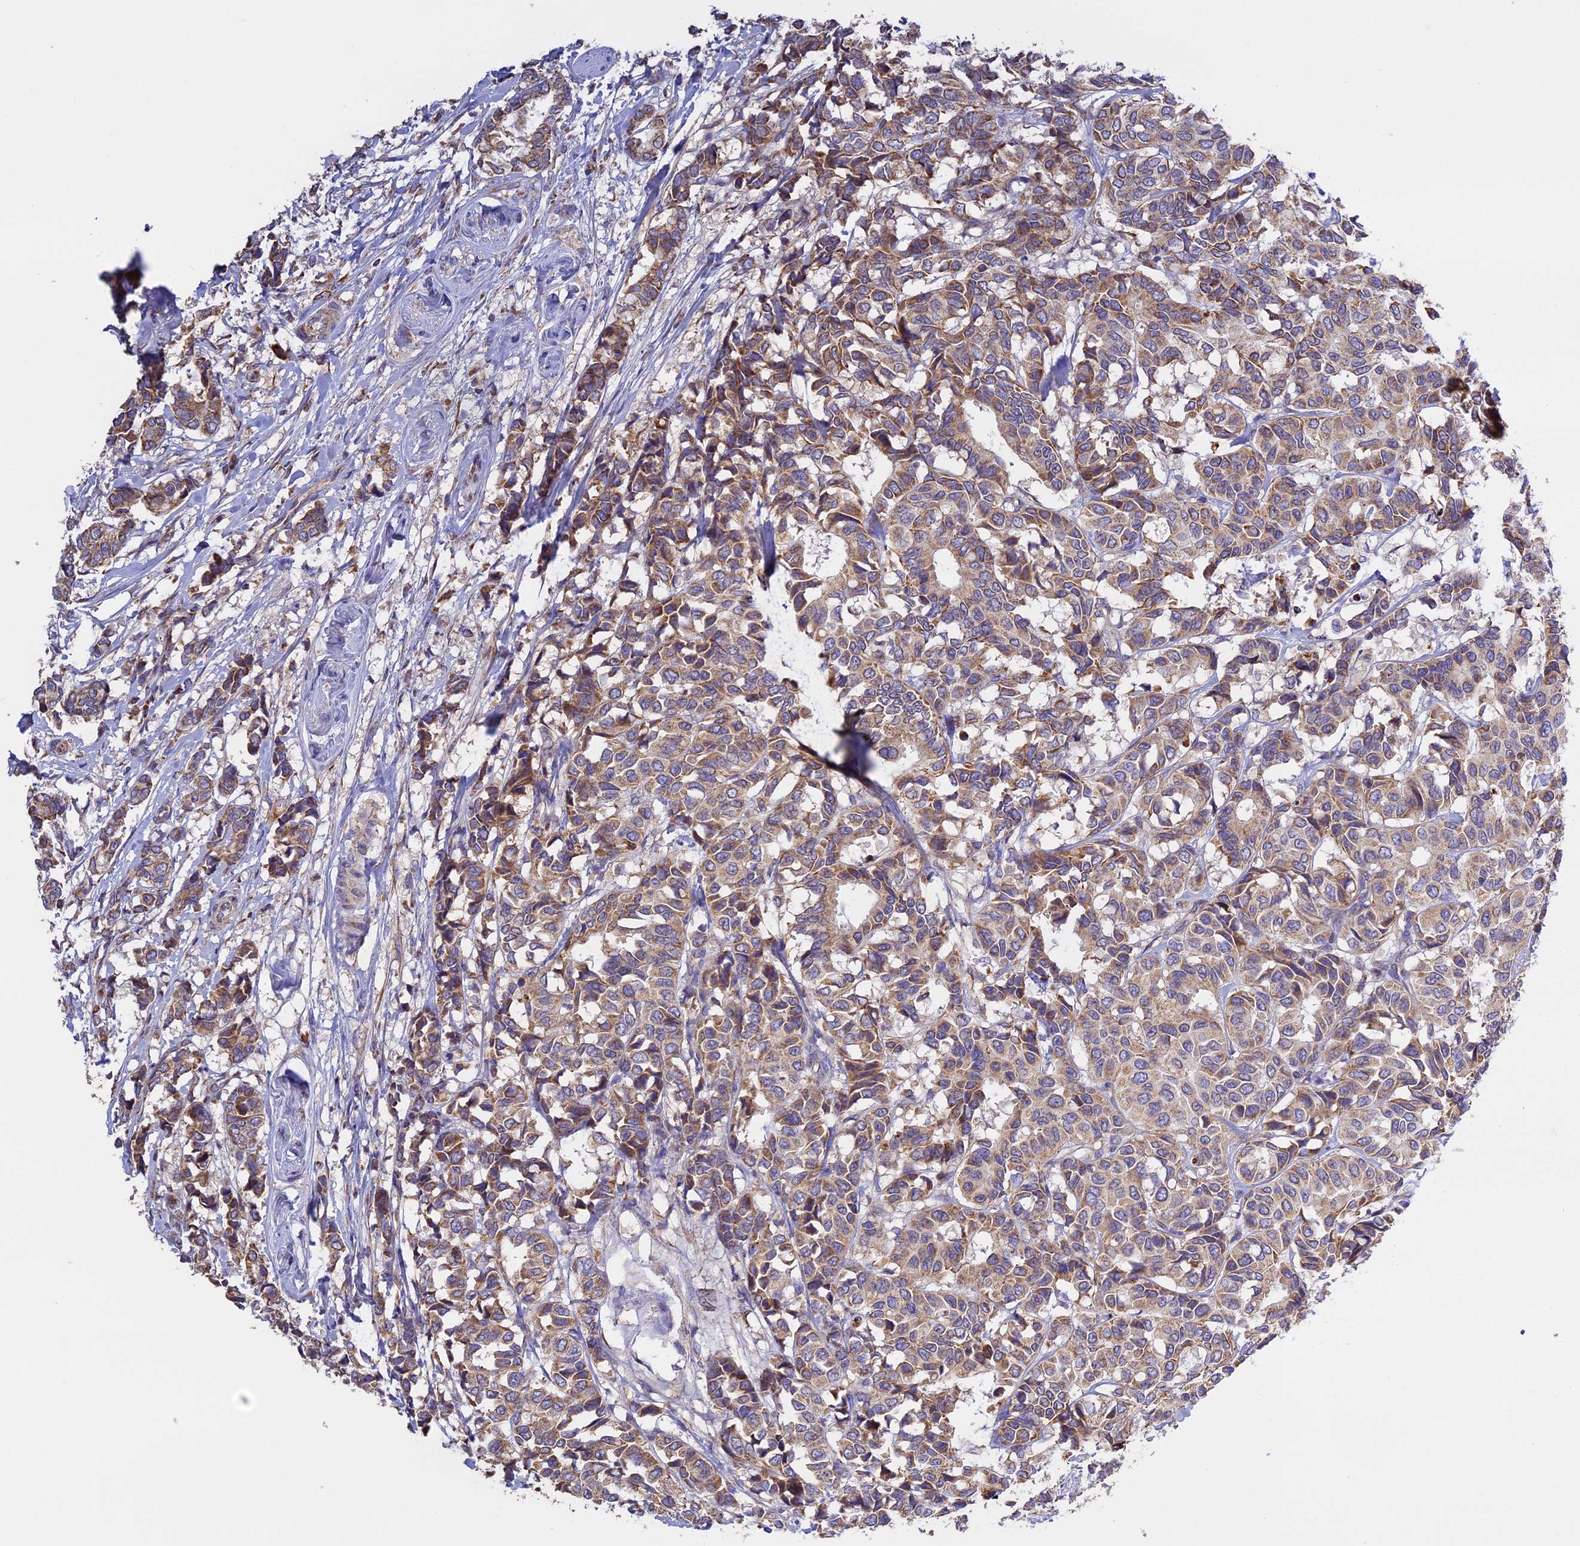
{"staining": {"intensity": "moderate", "quantity": ">75%", "location": "cytoplasmic/membranous"}, "tissue": "breast cancer", "cell_type": "Tumor cells", "image_type": "cancer", "snomed": [{"axis": "morphology", "description": "Duct carcinoma"}, {"axis": "topography", "description": "Breast"}], "caption": "Immunohistochemical staining of breast cancer (infiltrating ductal carcinoma) shows moderate cytoplasmic/membranous protein expression in approximately >75% of tumor cells.", "gene": "OCEL1", "patient": {"sex": "female", "age": 87}}